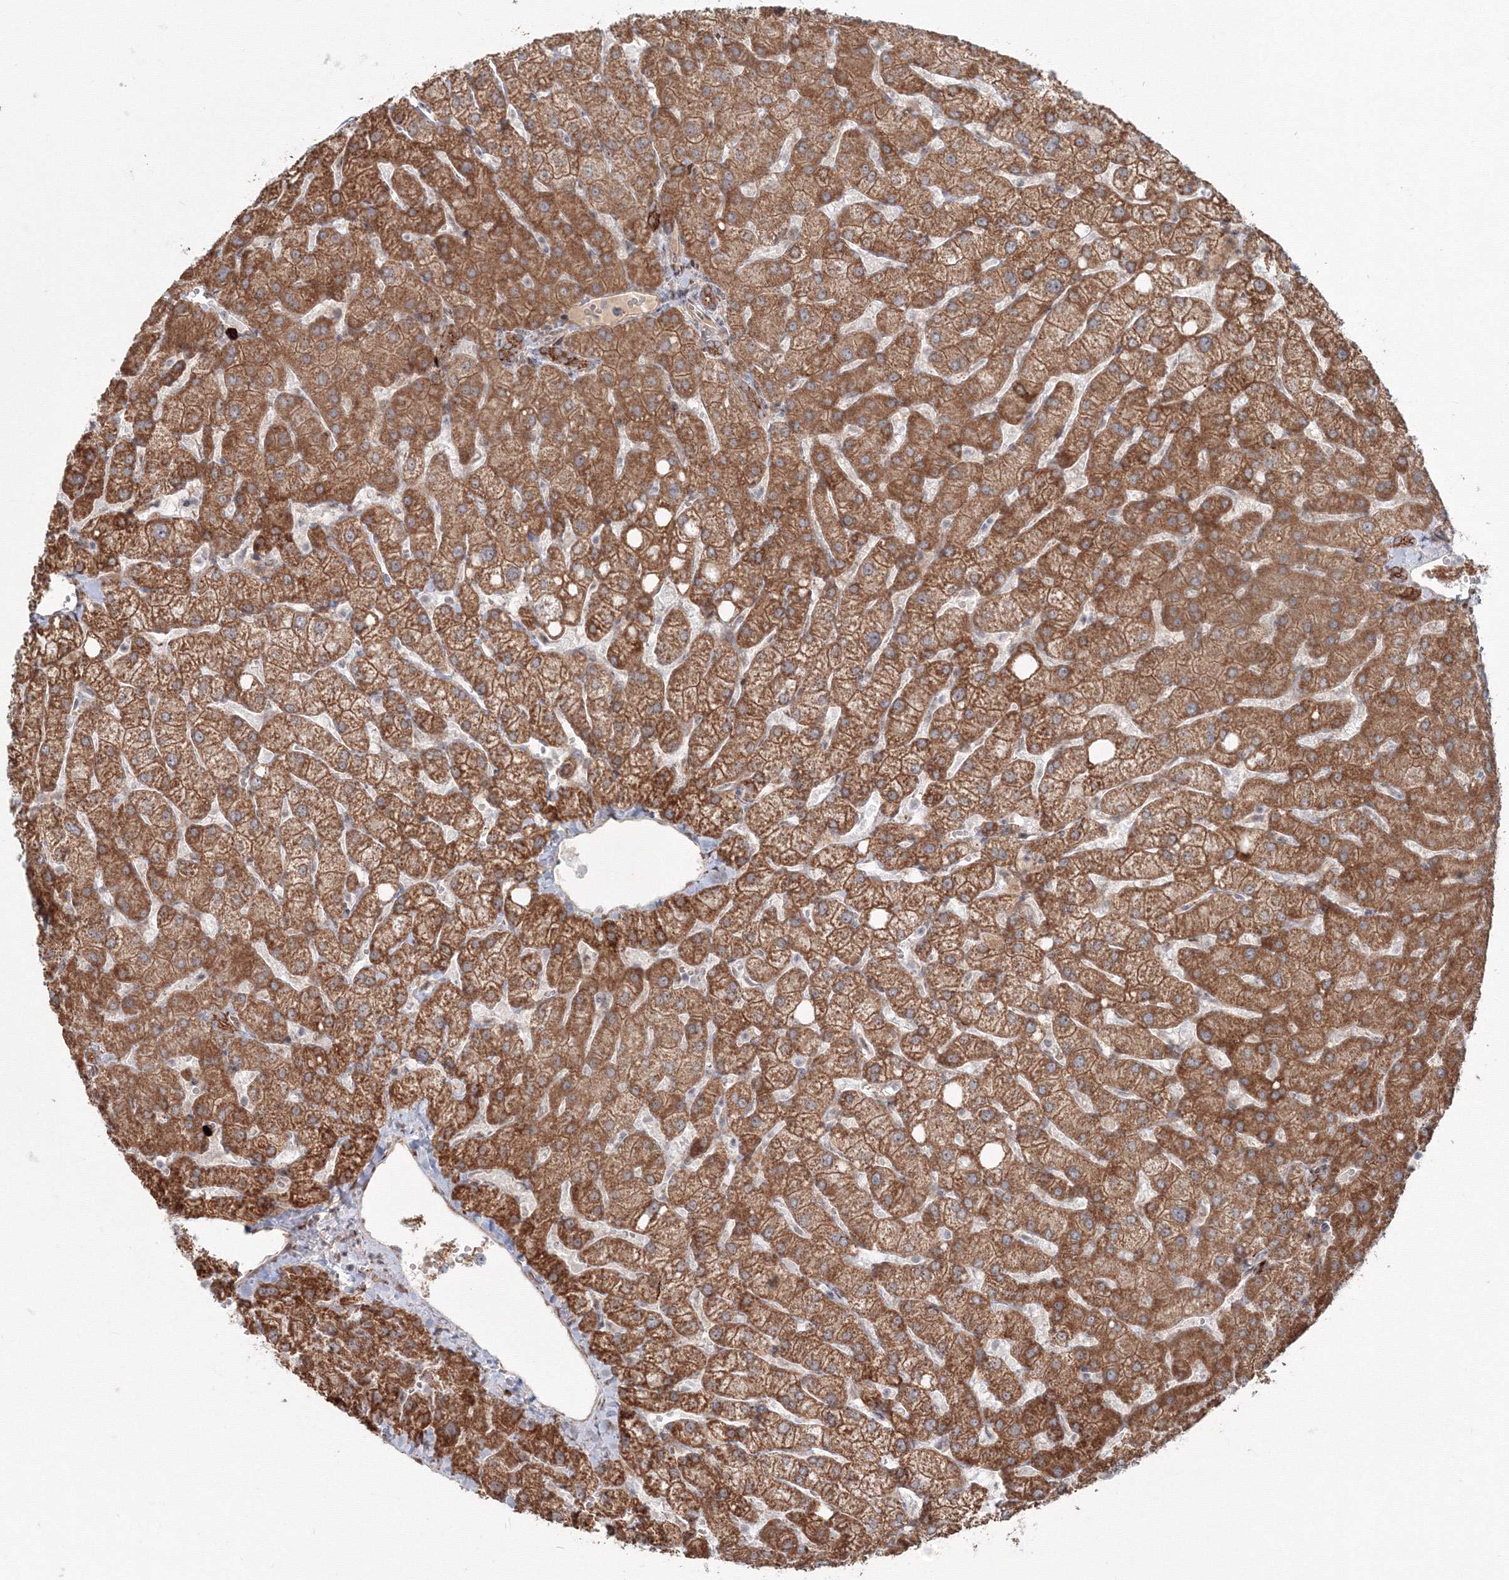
{"staining": {"intensity": "strong", "quantity": ">75%", "location": "cytoplasmic/membranous"}, "tissue": "liver", "cell_type": "Cholangiocytes", "image_type": "normal", "snomed": [{"axis": "morphology", "description": "Normal tissue, NOS"}, {"axis": "topography", "description": "Liver"}], "caption": "Protein analysis of unremarkable liver displays strong cytoplasmic/membranous staining in approximately >75% of cholangiocytes.", "gene": "SH3PXD2A", "patient": {"sex": "female", "age": 54}}